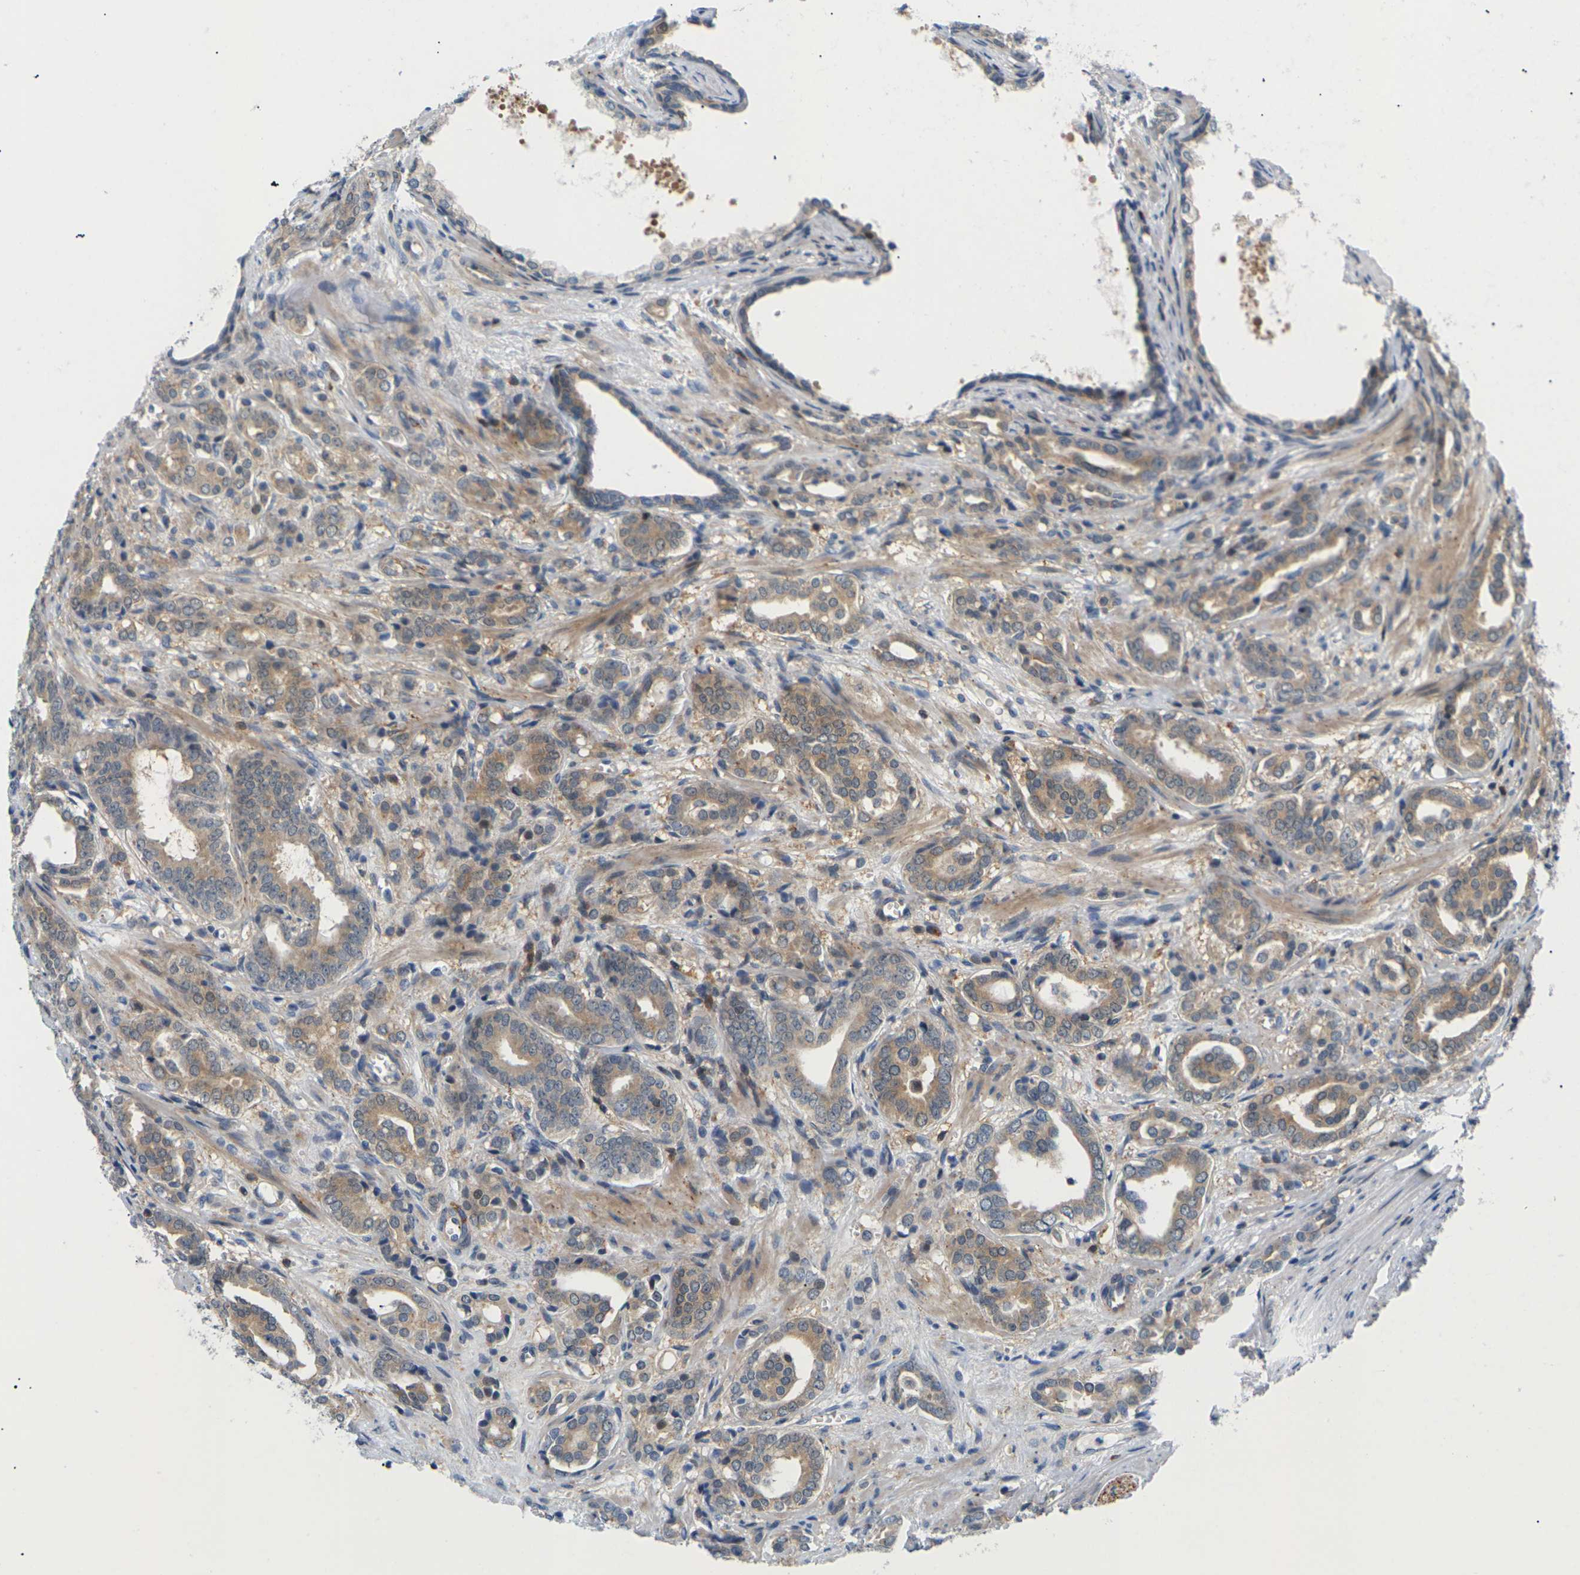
{"staining": {"intensity": "weak", "quantity": ">75%", "location": "cytoplasmic/membranous"}, "tissue": "prostate cancer", "cell_type": "Tumor cells", "image_type": "cancer", "snomed": [{"axis": "morphology", "description": "Adenocarcinoma, High grade"}, {"axis": "topography", "description": "Prostate"}], "caption": "There is low levels of weak cytoplasmic/membranous expression in tumor cells of adenocarcinoma (high-grade) (prostate), as demonstrated by immunohistochemical staining (brown color).", "gene": "RPS6KA3", "patient": {"sex": "male", "age": 64}}